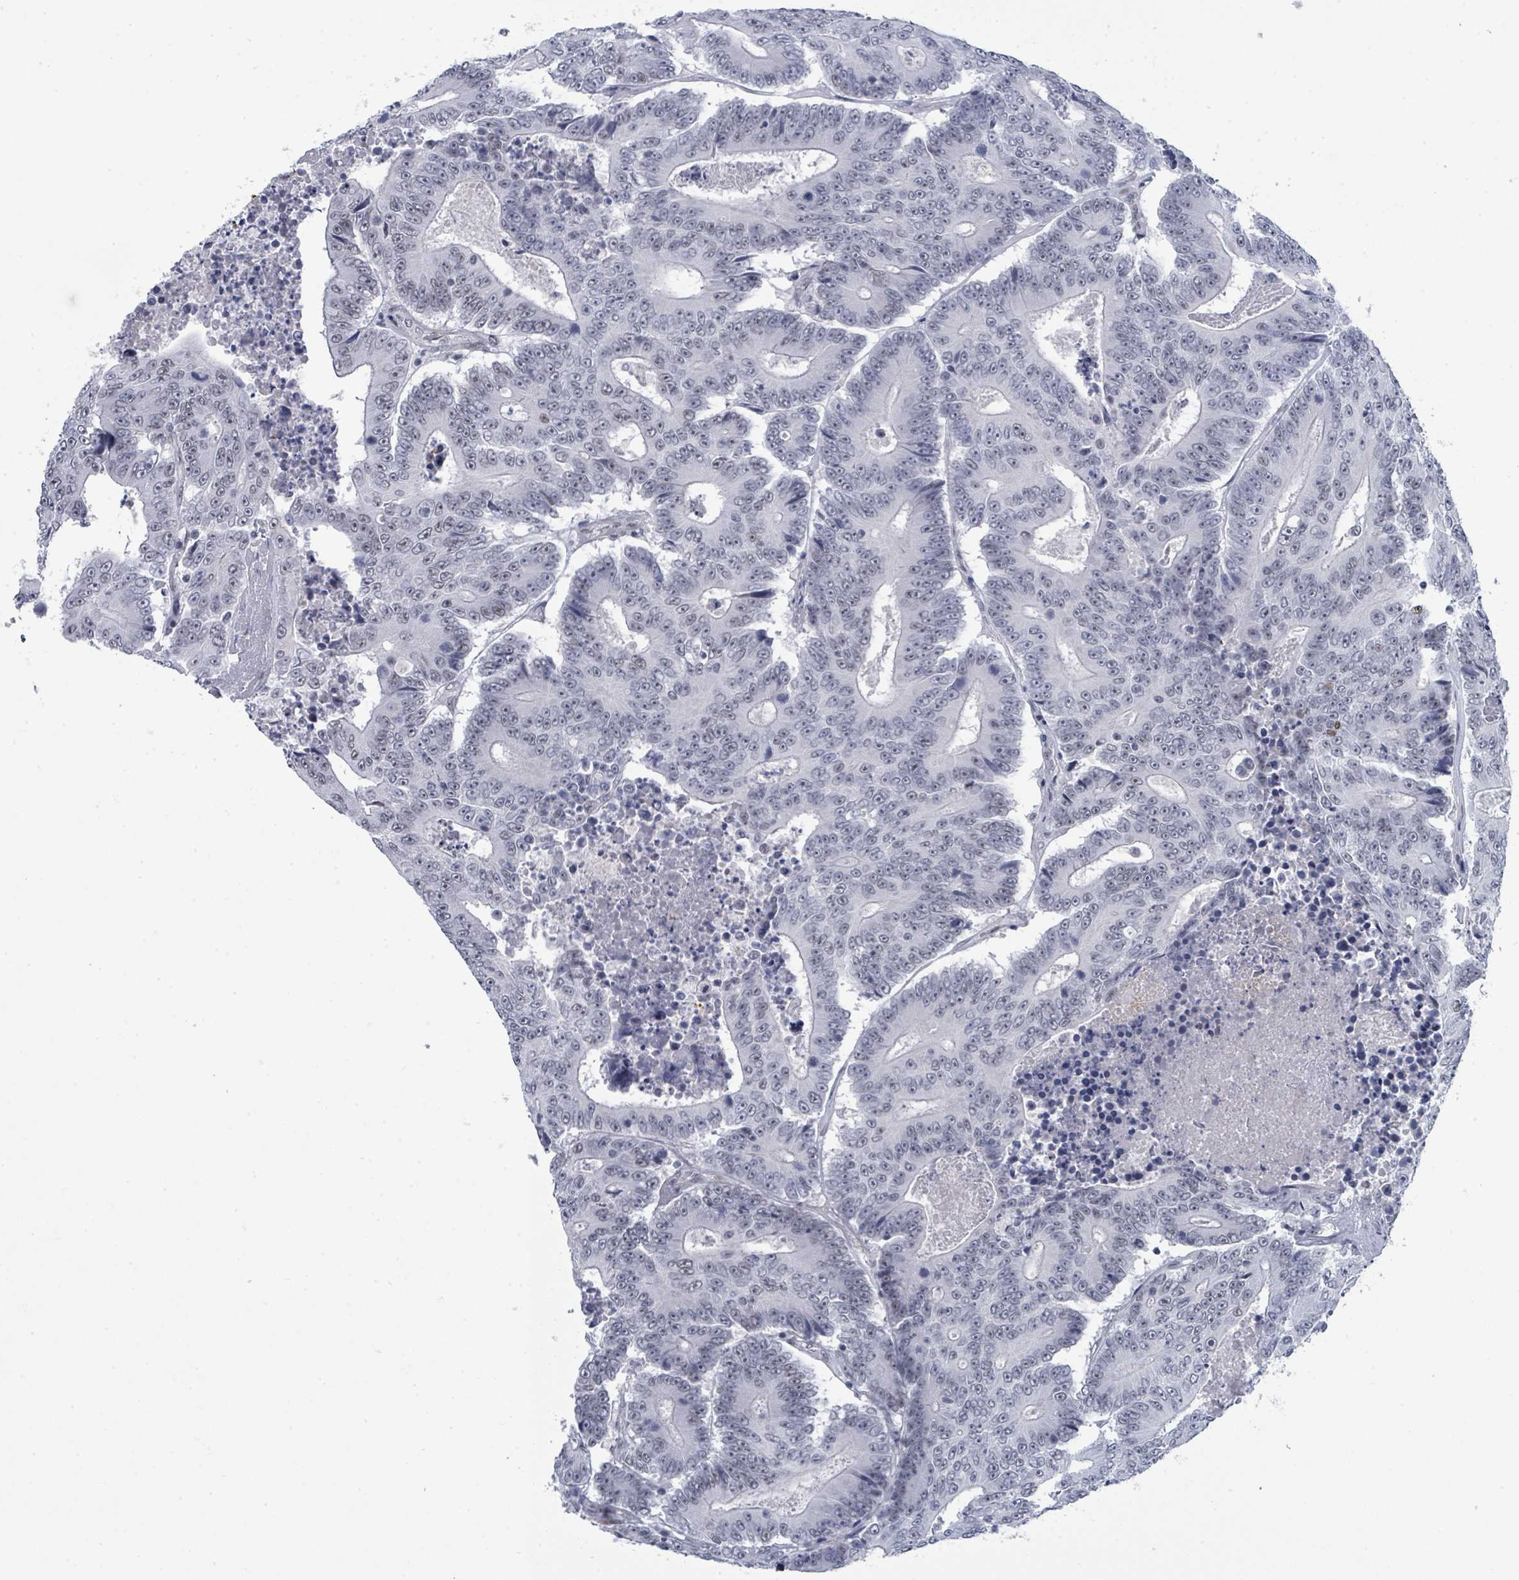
{"staining": {"intensity": "weak", "quantity": "25%-75%", "location": "nuclear"}, "tissue": "colorectal cancer", "cell_type": "Tumor cells", "image_type": "cancer", "snomed": [{"axis": "morphology", "description": "Adenocarcinoma, NOS"}, {"axis": "topography", "description": "Colon"}], "caption": "Immunohistochemistry (IHC) staining of colorectal cancer, which exhibits low levels of weak nuclear positivity in approximately 25%-75% of tumor cells indicating weak nuclear protein staining. The staining was performed using DAB (3,3'-diaminobenzidine) (brown) for protein detection and nuclei were counterstained in hematoxylin (blue).", "gene": "CT45A5", "patient": {"sex": "male", "age": 83}}